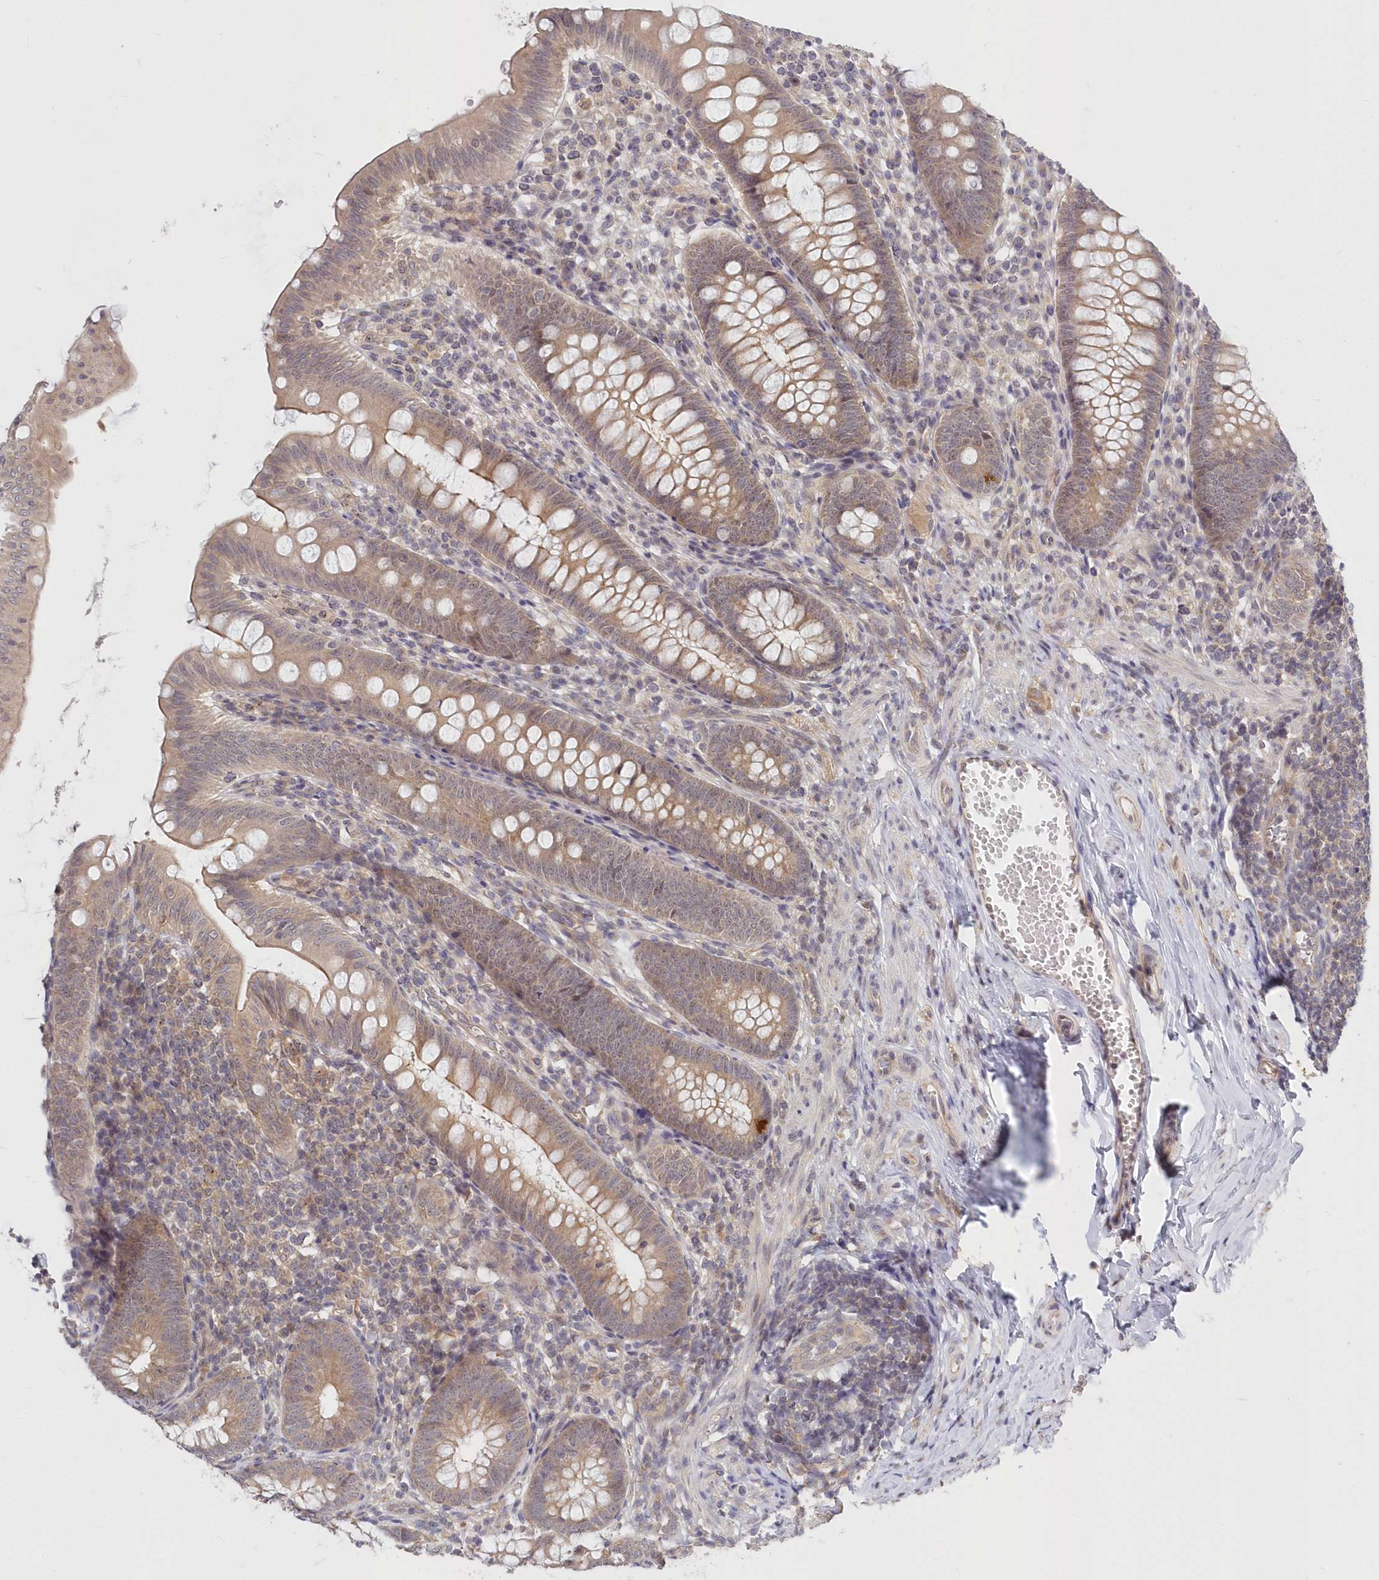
{"staining": {"intensity": "moderate", "quantity": ">75%", "location": "cytoplasmic/membranous"}, "tissue": "appendix", "cell_type": "Glandular cells", "image_type": "normal", "snomed": [{"axis": "morphology", "description": "Normal tissue, NOS"}, {"axis": "topography", "description": "Appendix"}], "caption": "Human appendix stained for a protein (brown) displays moderate cytoplasmic/membranous positive staining in approximately >75% of glandular cells.", "gene": "KATNA1", "patient": {"sex": "male", "age": 14}}